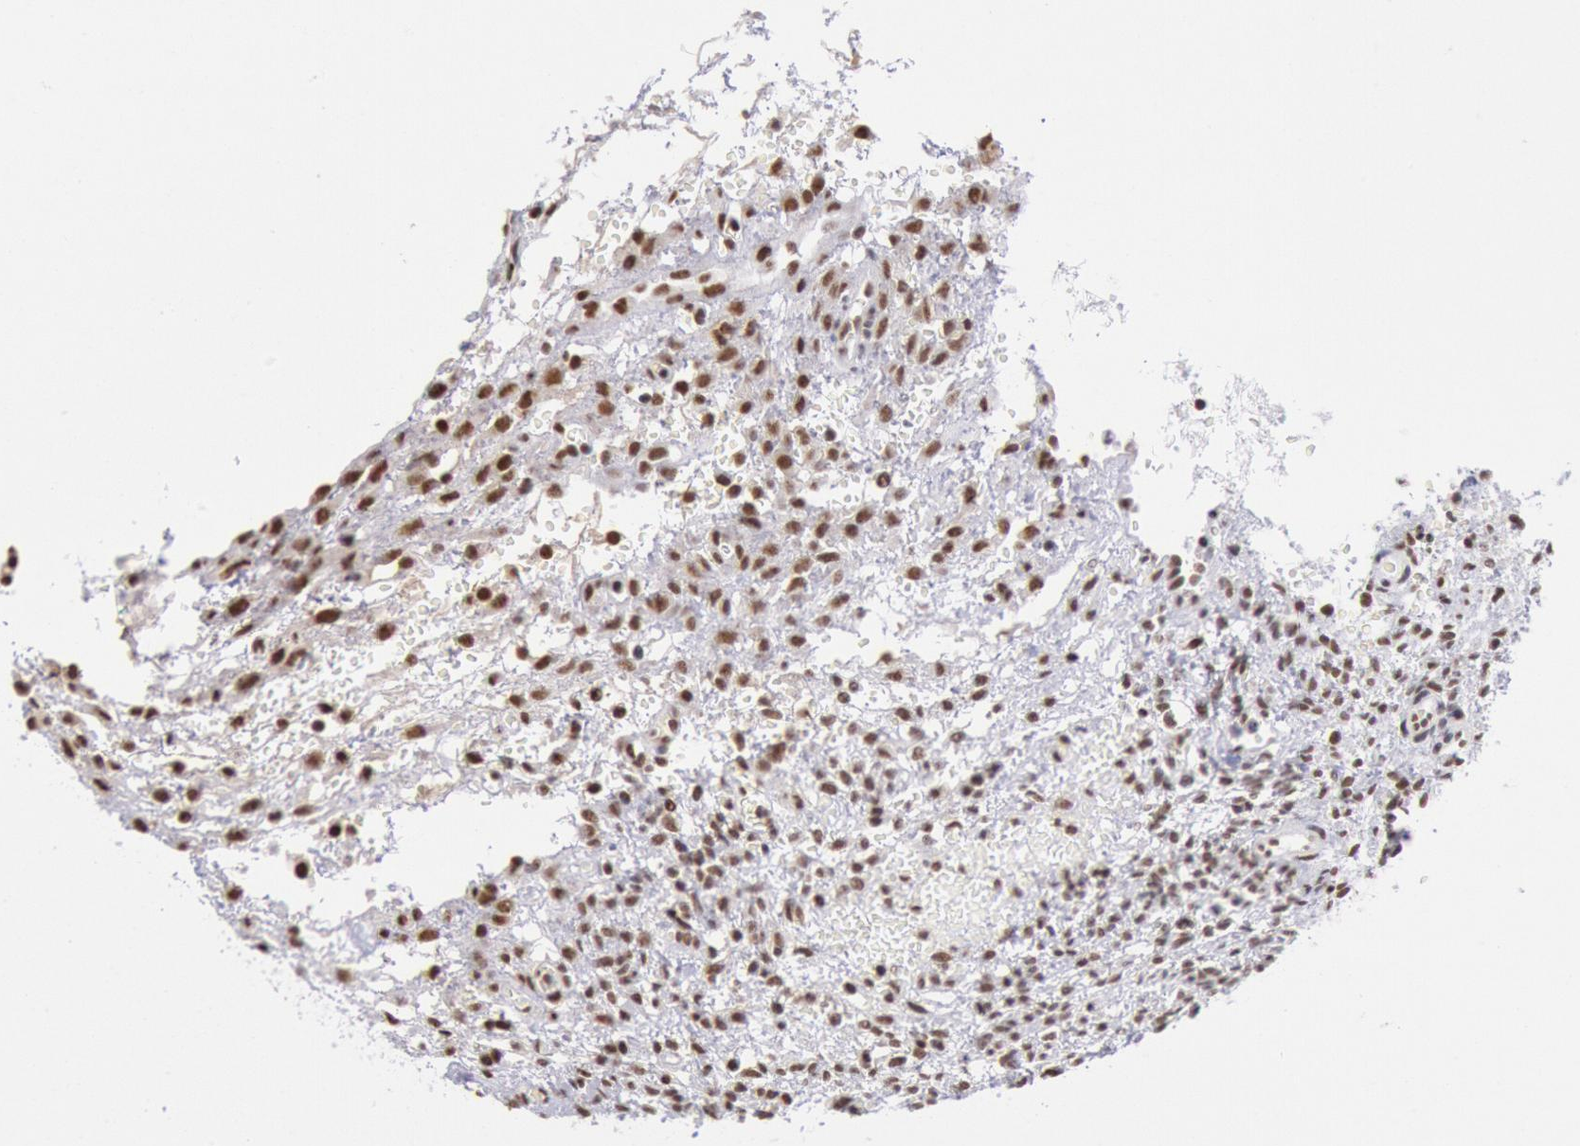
{"staining": {"intensity": "weak", "quantity": ">75%", "location": "nuclear"}, "tissue": "ovary", "cell_type": "Follicle cells", "image_type": "normal", "snomed": [{"axis": "morphology", "description": "Normal tissue, NOS"}, {"axis": "topography", "description": "Ovary"}], "caption": "IHC image of normal ovary: ovary stained using IHC demonstrates low levels of weak protein expression localized specifically in the nuclear of follicle cells, appearing as a nuclear brown color.", "gene": "SNRPD3", "patient": {"sex": "female", "age": 39}}